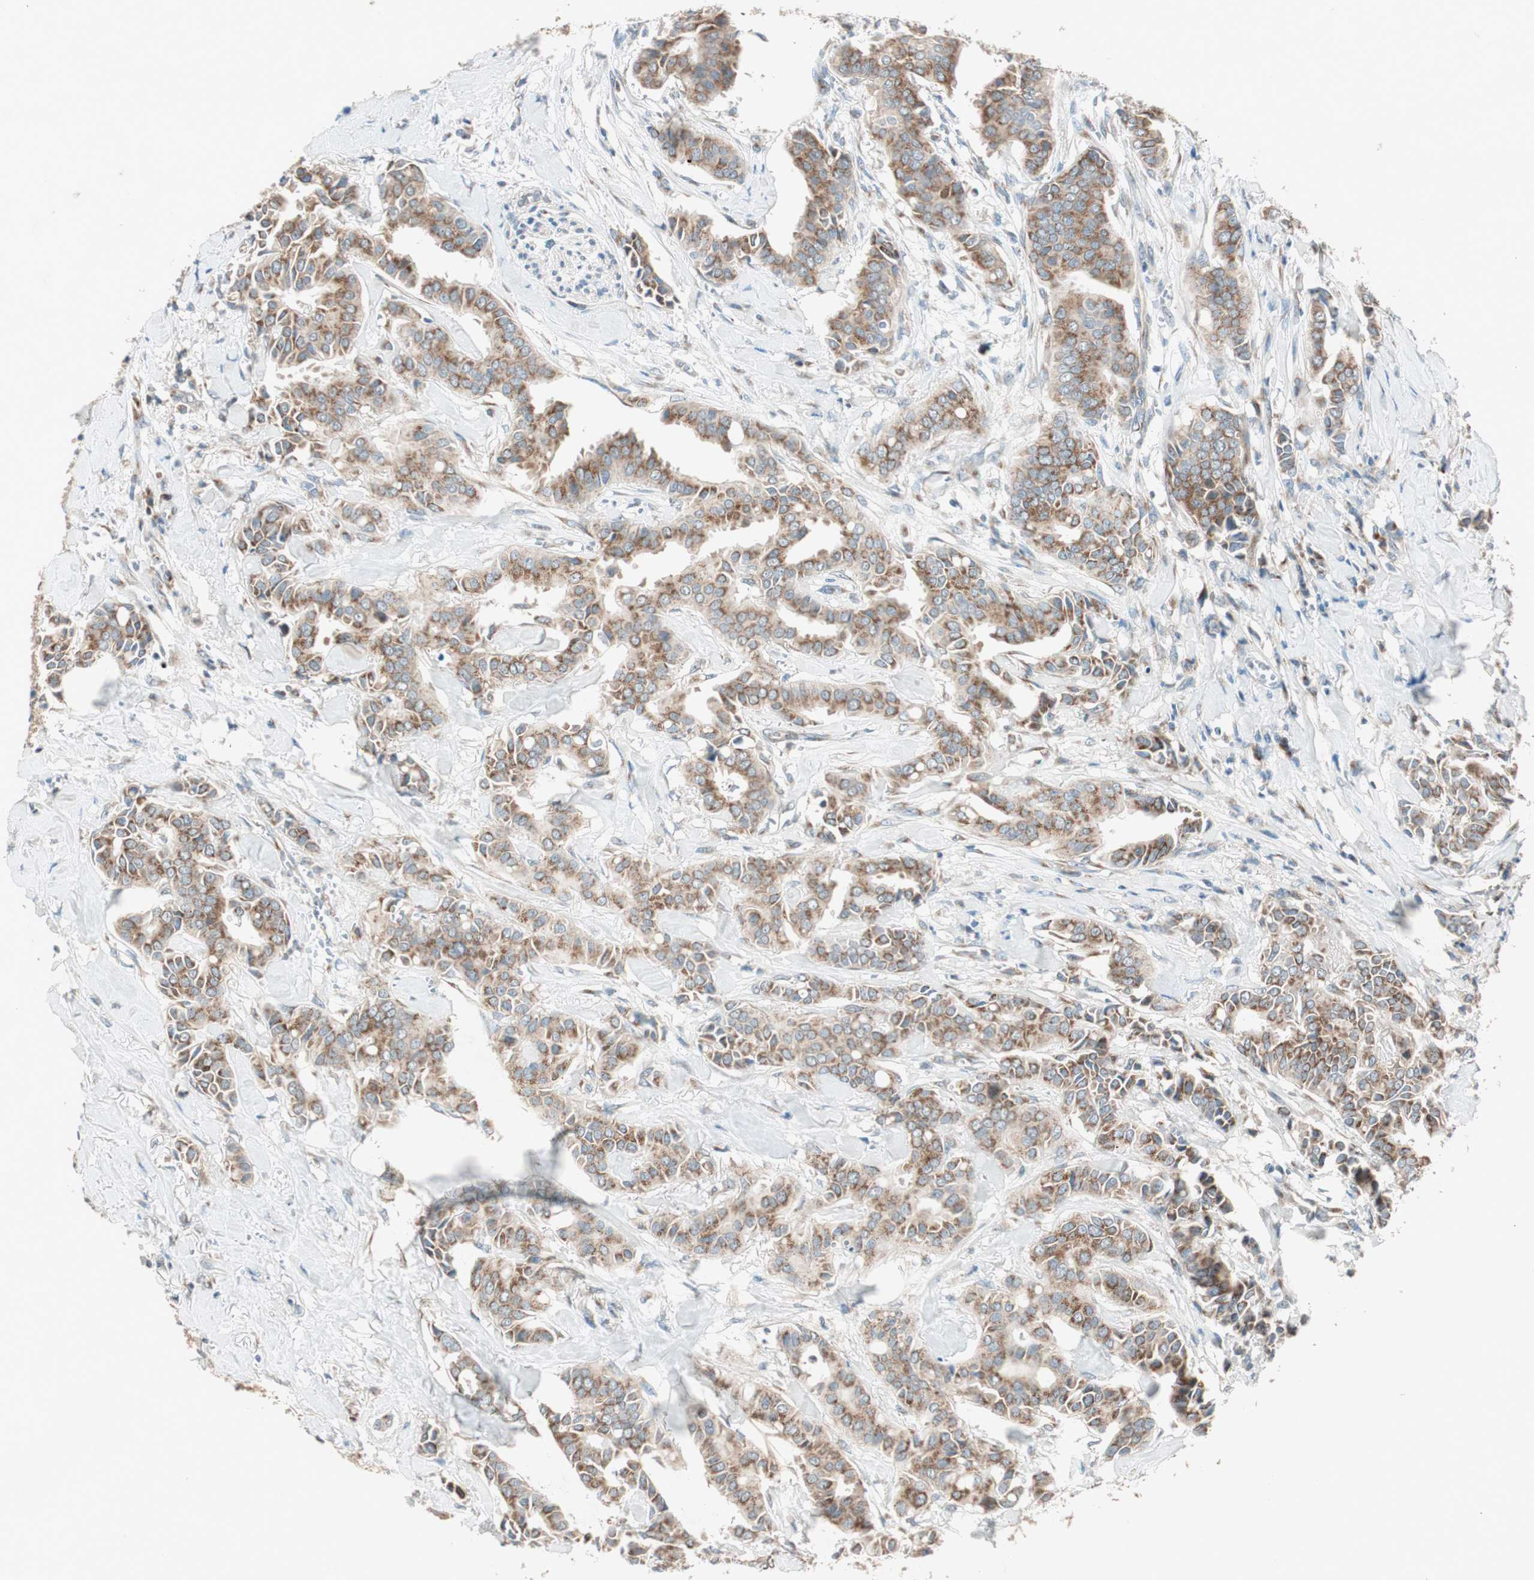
{"staining": {"intensity": "moderate", "quantity": ">75%", "location": "cytoplasmic/membranous"}, "tissue": "head and neck cancer", "cell_type": "Tumor cells", "image_type": "cancer", "snomed": [{"axis": "morphology", "description": "Adenocarcinoma, NOS"}, {"axis": "topography", "description": "Salivary gland"}, {"axis": "topography", "description": "Head-Neck"}], "caption": "The micrograph reveals a brown stain indicating the presence of a protein in the cytoplasmic/membranous of tumor cells in adenocarcinoma (head and neck).", "gene": "SEC16A", "patient": {"sex": "female", "age": 59}}